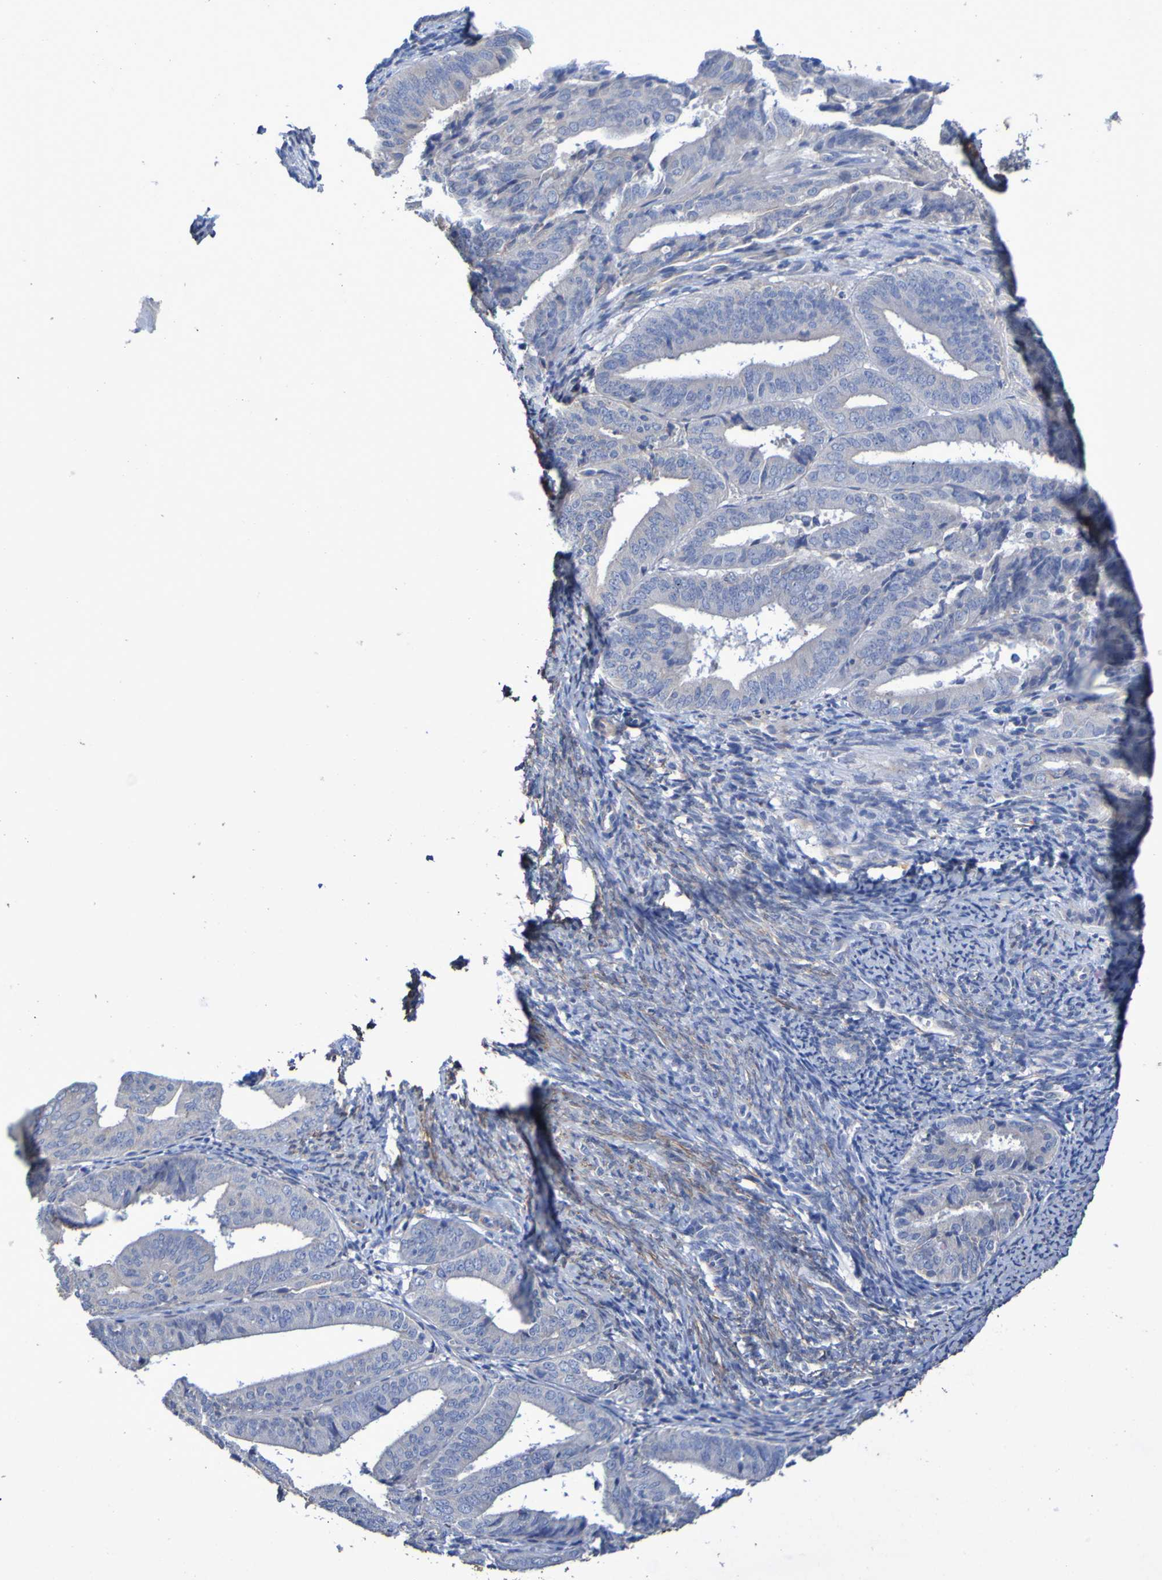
{"staining": {"intensity": "negative", "quantity": "none", "location": "none"}, "tissue": "endometrial cancer", "cell_type": "Tumor cells", "image_type": "cancer", "snomed": [{"axis": "morphology", "description": "Adenocarcinoma, NOS"}, {"axis": "topography", "description": "Endometrium"}], "caption": "Photomicrograph shows no protein expression in tumor cells of adenocarcinoma (endometrial) tissue. Brightfield microscopy of IHC stained with DAB (brown) and hematoxylin (blue), captured at high magnification.", "gene": "SRPRB", "patient": {"sex": "female", "age": 63}}